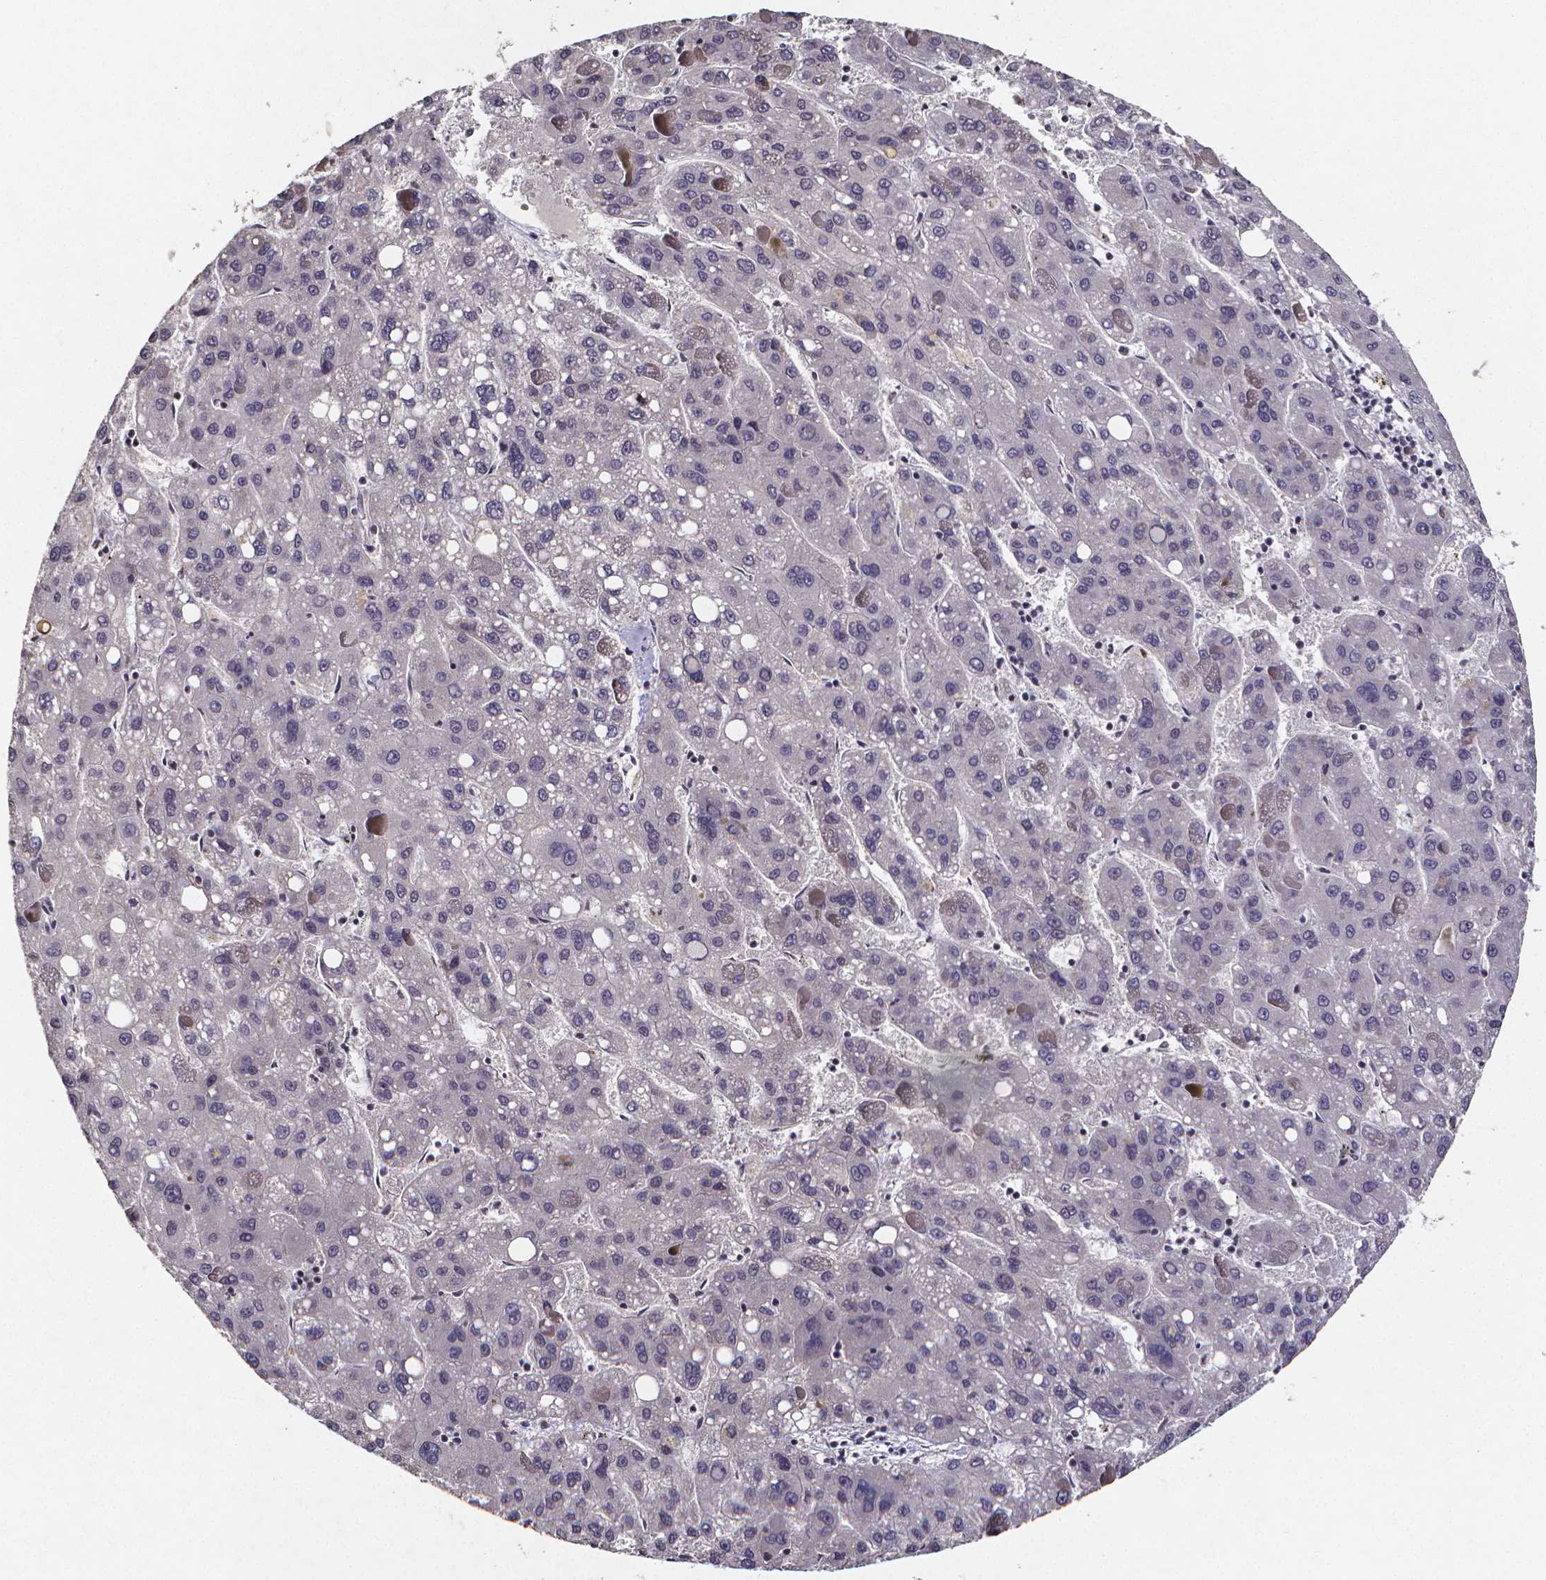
{"staining": {"intensity": "negative", "quantity": "none", "location": "none"}, "tissue": "liver cancer", "cell_type": "Tumor cells", "image_type": "cancer", "snomed": [{"axis": "morphology", "description": "Carcinoma, Hepatocellular, NOS"}, {"axis": "topography", "description": "Liver"}], "caption": "This is an IHC micrograph of human liver cancer. There is no staining in tumor cells.", "gene": "TP73", "patient": {"sex": "female", "age": 82}}